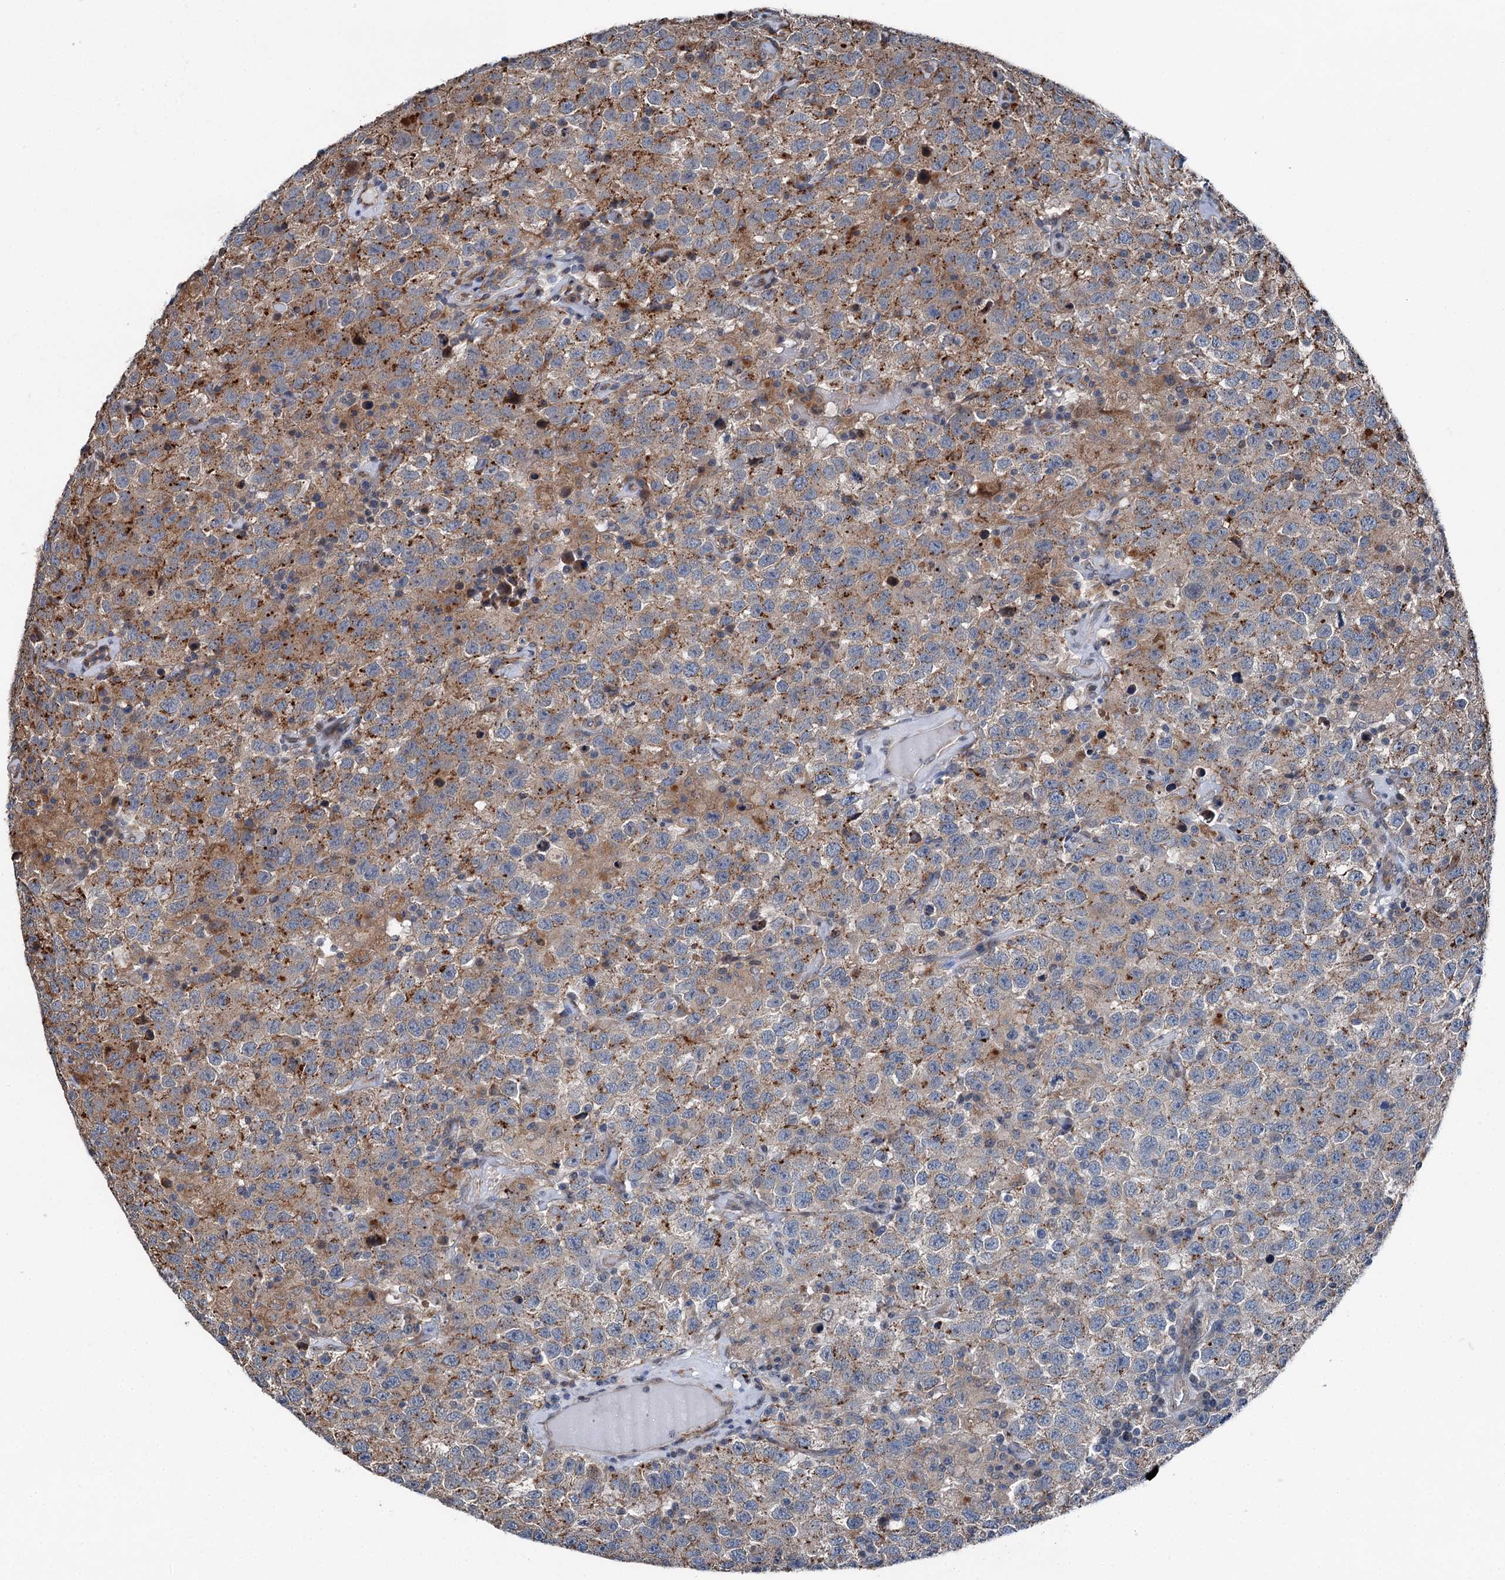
{"staining": {"intensity": "moderate", "quantity": "25%-75%", "location": "cytoplasmic/membranous"}, "tissue": "testis cancer", "cell_type": "Tumor cells", "image_type": "cancer", "snomed": [{"axis": "morphology", "description": "Seminoma, NOS"}, {"axis": "topography", "description": "Testis"}], "caption": "Human seminoma (testis) stained for a protein (brown) demonstrates moderate cytoplasmic/membranous positive staining in about 25%-75% of tumor cells.", "gene": "POLR1D", "patient": {"sex": "male", "age": 41}}